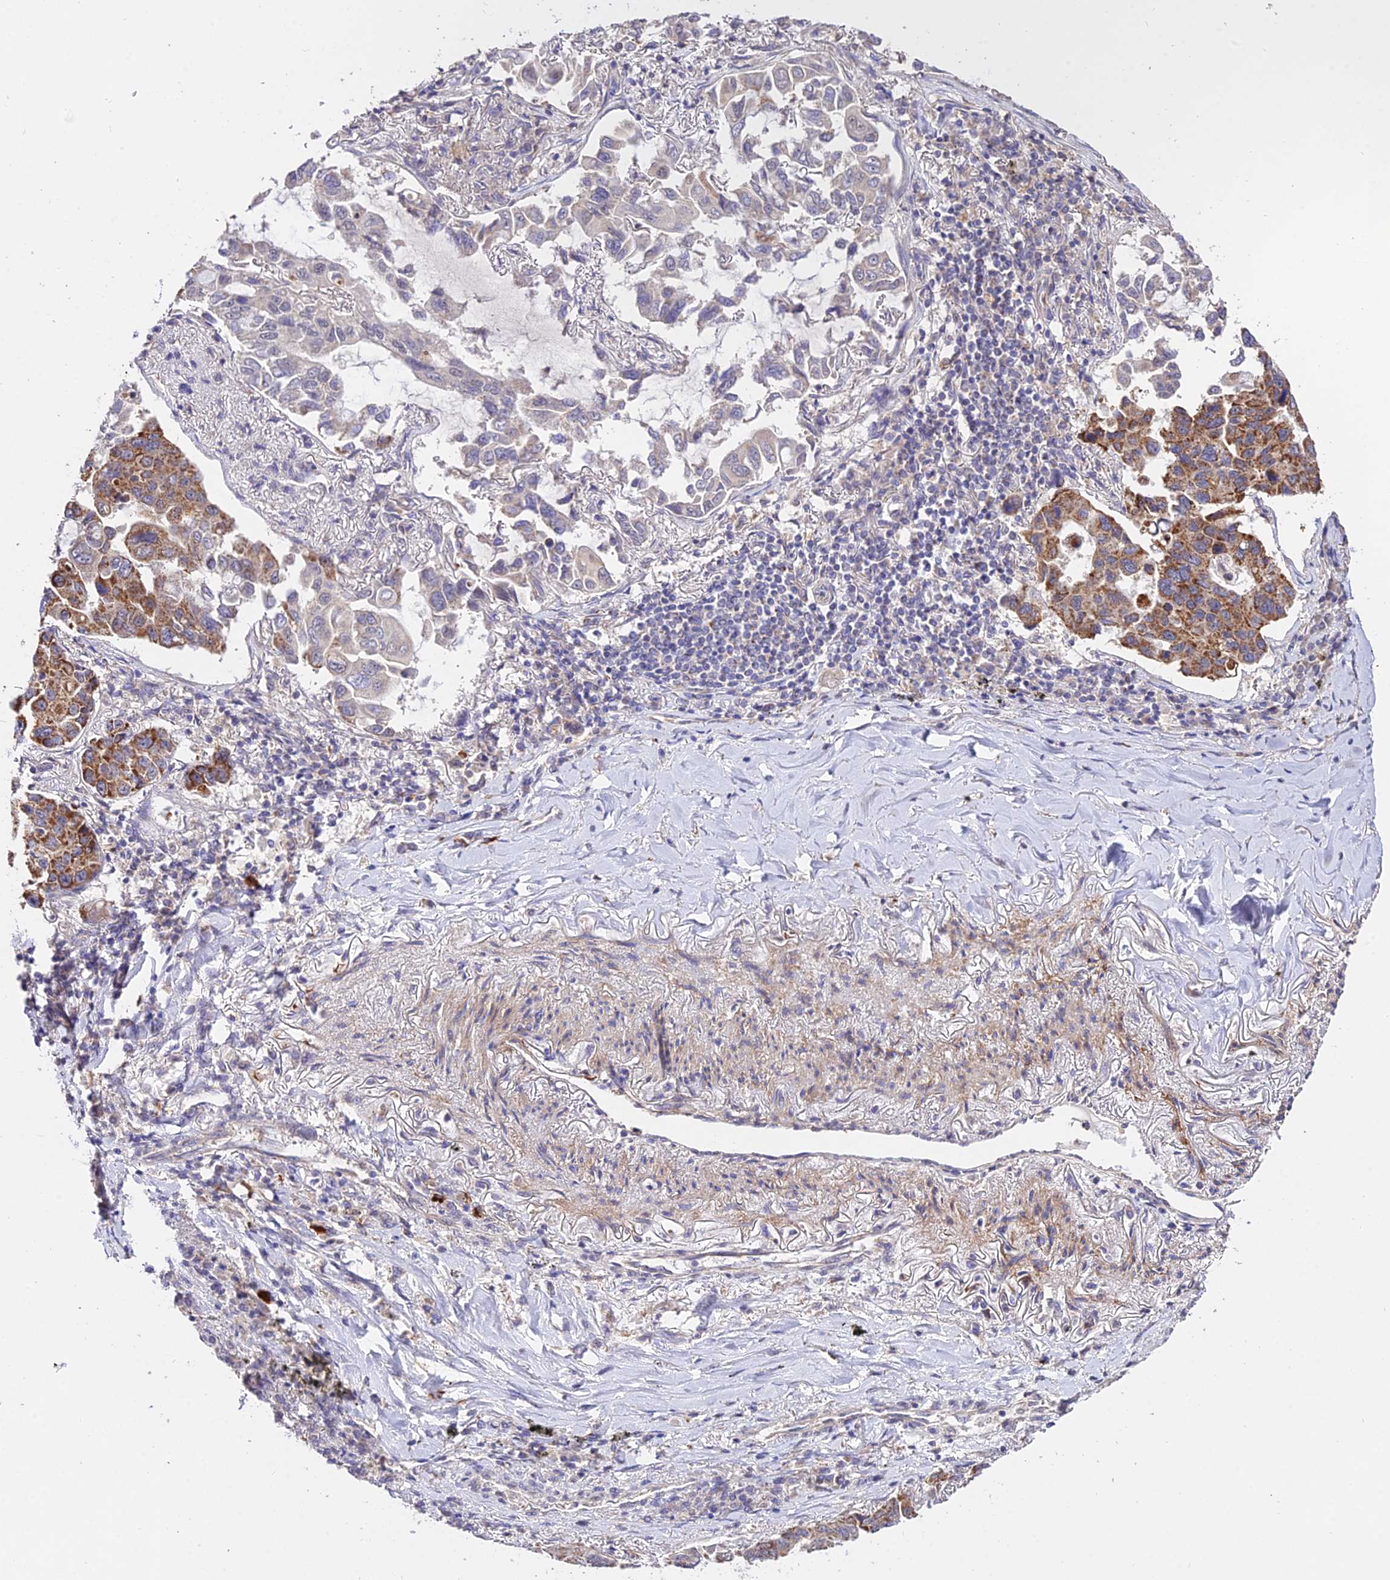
{"staining": {"intensity": "moderate", "quantity": "<25%", "location": "cytoplasmic/membranous"}, "tissue": "lung cancer", "cell_type": "Tumor cells", "image_type": "cancer", "snomed": [{"axis": "morphology", "description": "Adenocarcinoma, NOS"}, {"axis": "topography", "description": "Lung"}], "caption": "The micrograph demonstrates a brown stain indicating the presence of a protein in the cytoplasmic/membranous of tumor cells in lung adenocarcinoma.", "gene": "WDR5B", "patient": {"sex": "male", "age": 64}}